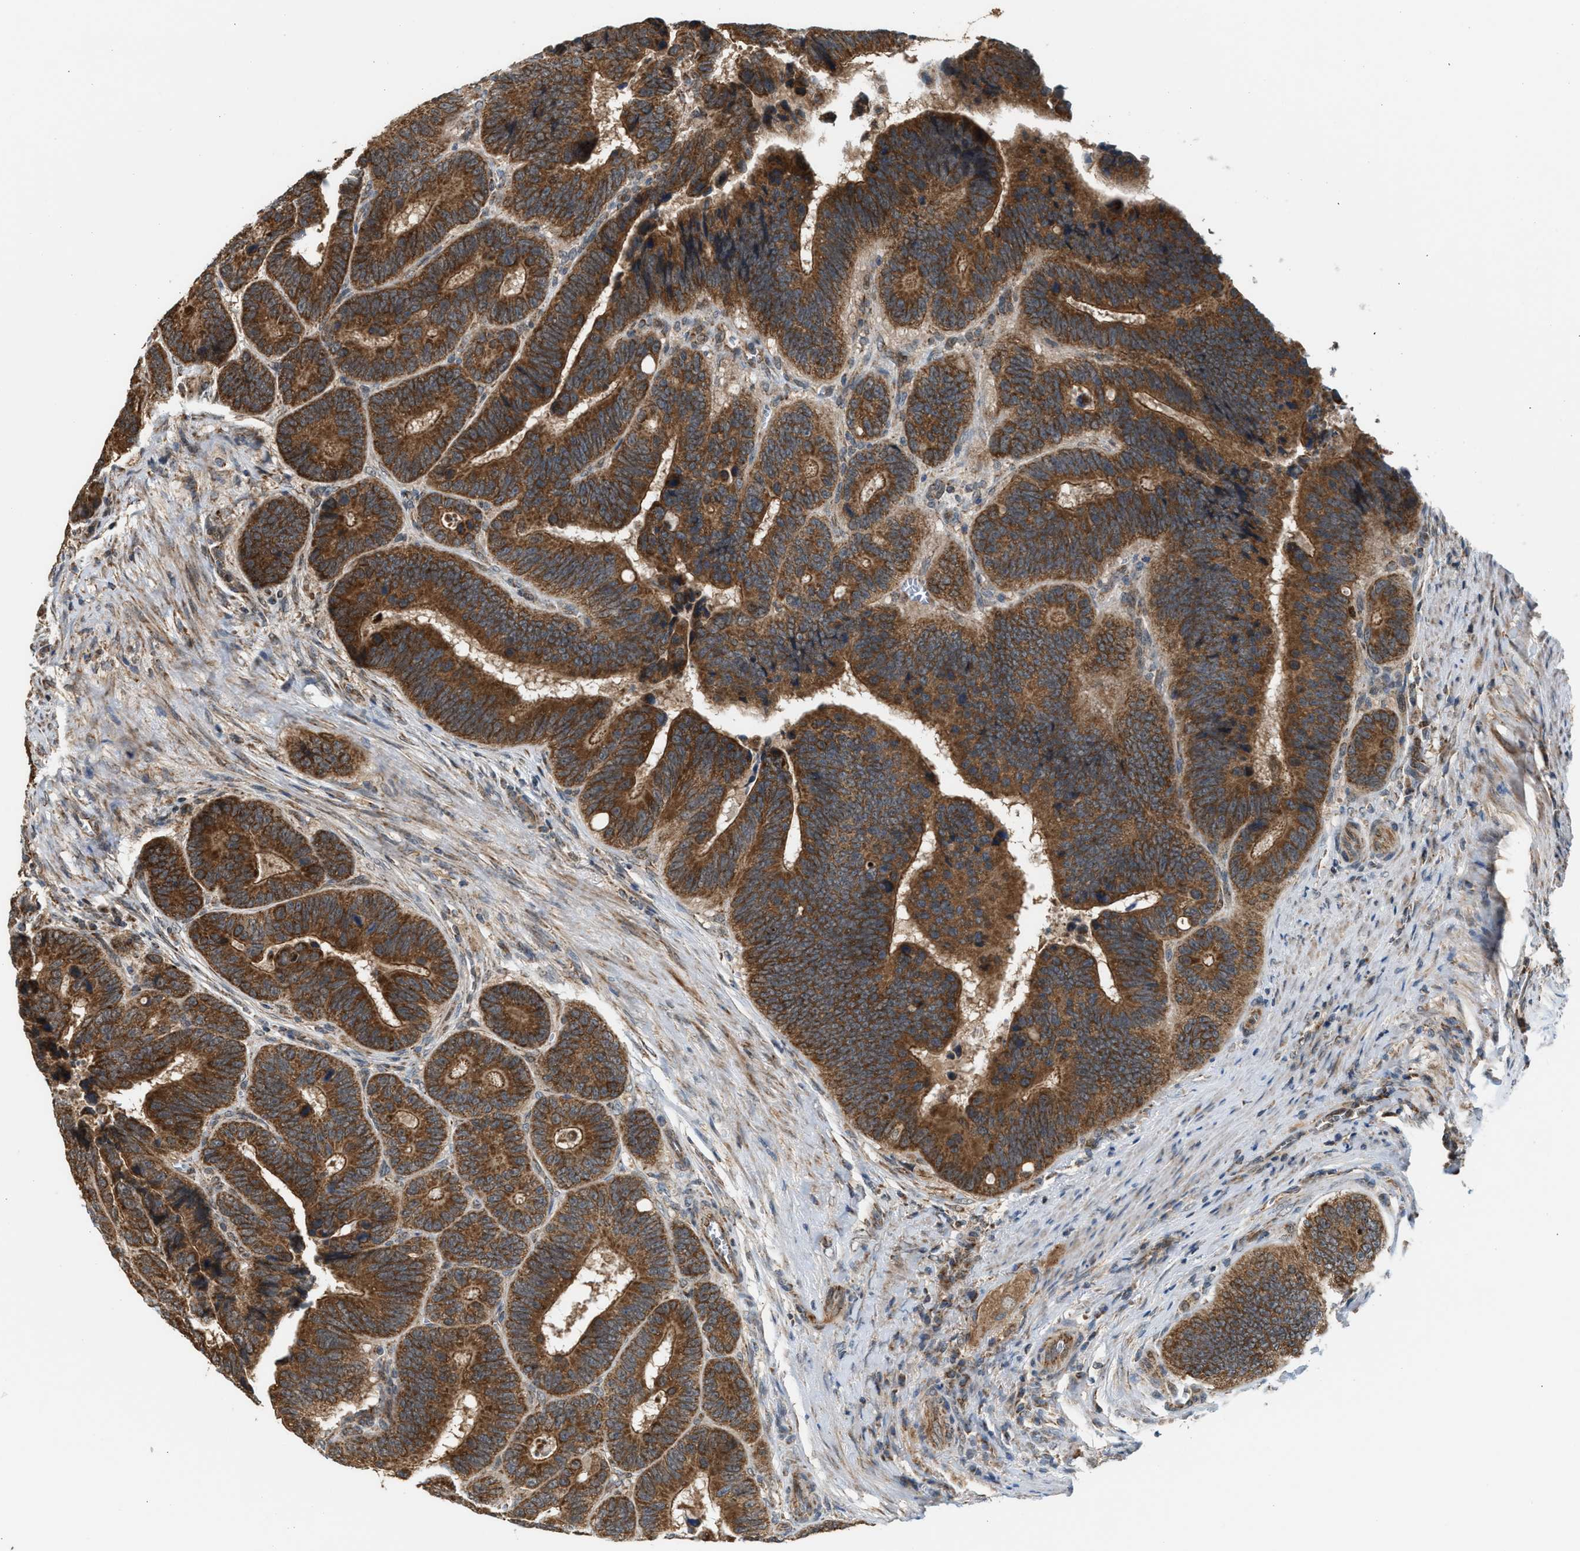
{"staining": {"intensity": "moderate", "quantity": ">75%", "location": "cytoplasmic/membranous"}, "tissue": "colorectal cancer", "cell_type": "Tumor cells", "image_type": "cancer", "snomed": [{"axis": "morphology", "description": "Inflammation, NOS"}, {"axis": "morphology", "description": "Adenocarcinoma, NOS"}, {"axis": "topography", "description": "Colon"}], "caption": "Protein analysis of adenocarcinoma (colorectal) tissue reveals moderate cytoplasmic/membranous staining in approximately >75% of tumor cells.", "gene": "SGSM2", "patient": {"sex": "male", "age": 72}}